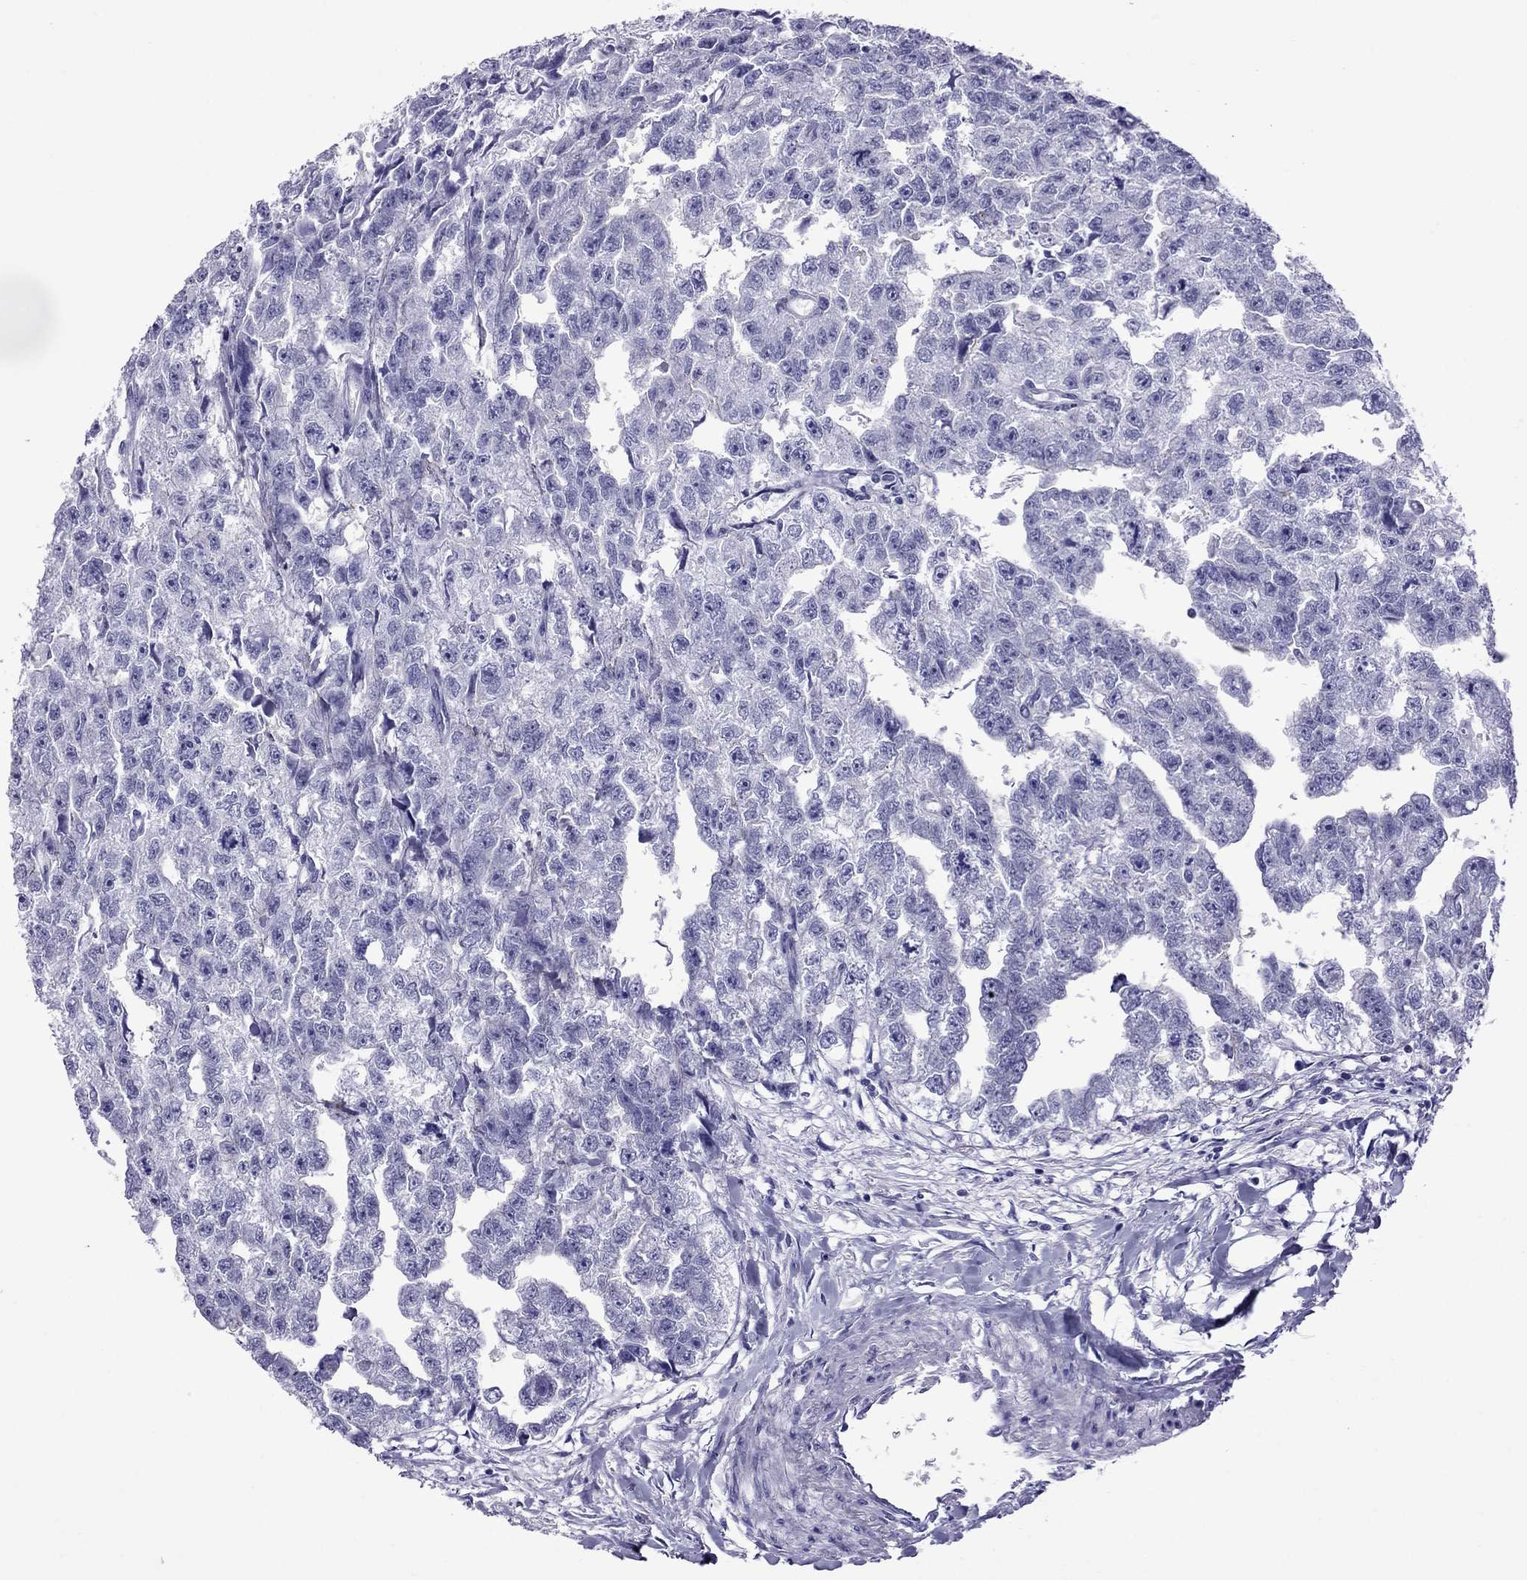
{"staining": {"intensity": "negative", "quantity": "none", "location": "none"}, "tissue": "testis cancer", "cell_type": "Tumor cells", "image_type": "cancer", "snomed": [{"axis": "morphology", "description": "Carcinoma, Embryonal, NOS"}, {"axis": "morphology", "description": "Teratoma, malignant, NOS"}, {"axis": "topography", "description": "Testis"}], "caption": "A micrograph of testis malignant teratoma stained for a protein demonstrates no brown staining in tumor cells.", "gene": "MYL11", "patient": {"sex": "male", "age": 44}}